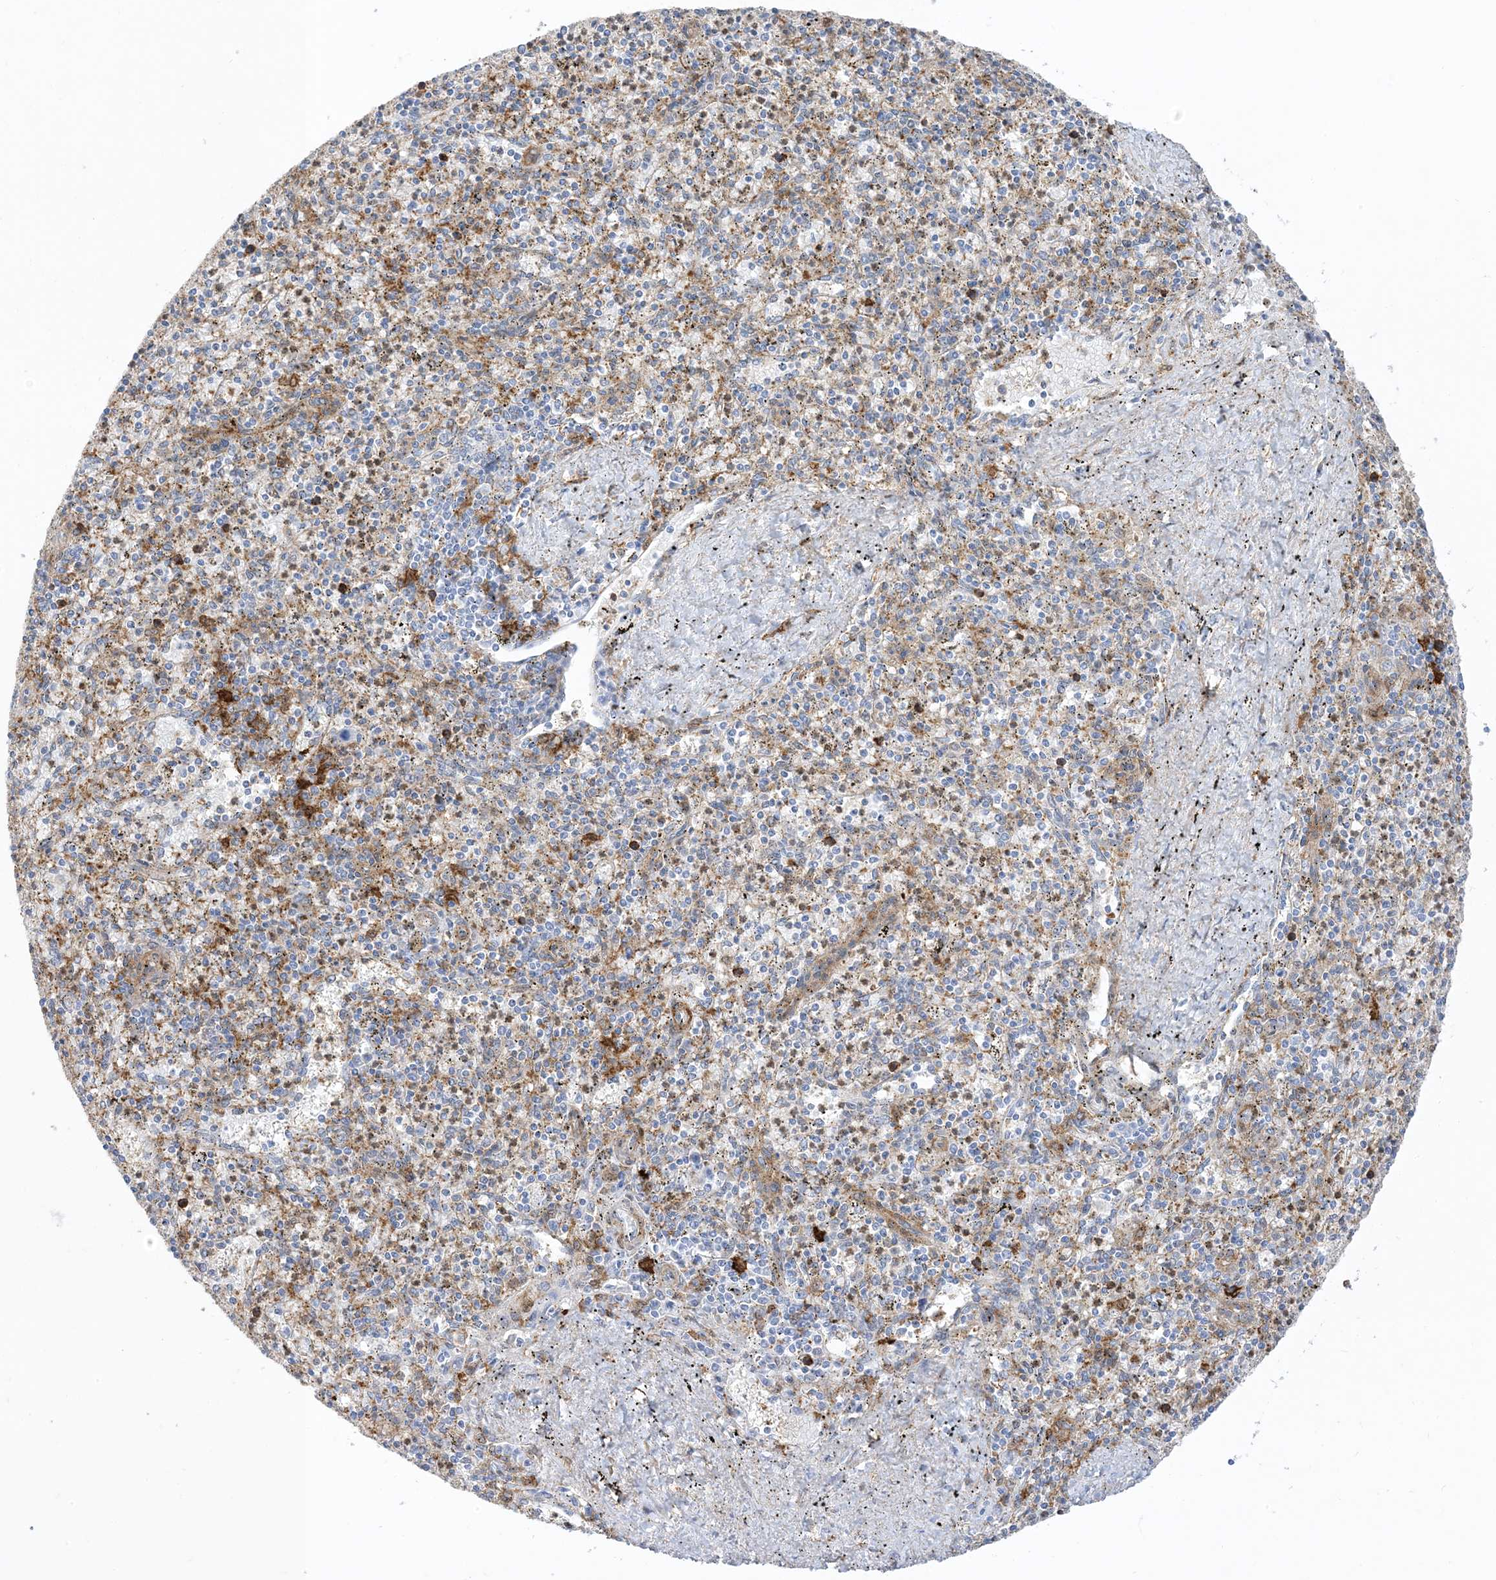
{"staining": {"intensity": "moderate", "quantity": "<25%", "location": "cytoplasmic/membranous"}, "tissue": "spleen", "cell_type": "Cells in red pulp", "image_type": "normal", "snomed": [{"axis": "morphology", "description": "Normal tissue, NOS"}, {"axis": "topography", "description": "Spleen"}], "caption": "Moderate cytoplasmic/membranous expression for a protein is appreciated in approximately <25% of cells in red pulp of benign spleen using IHC.", "gene": "GSN", "patient": {"sex": "male", "age": 72}}